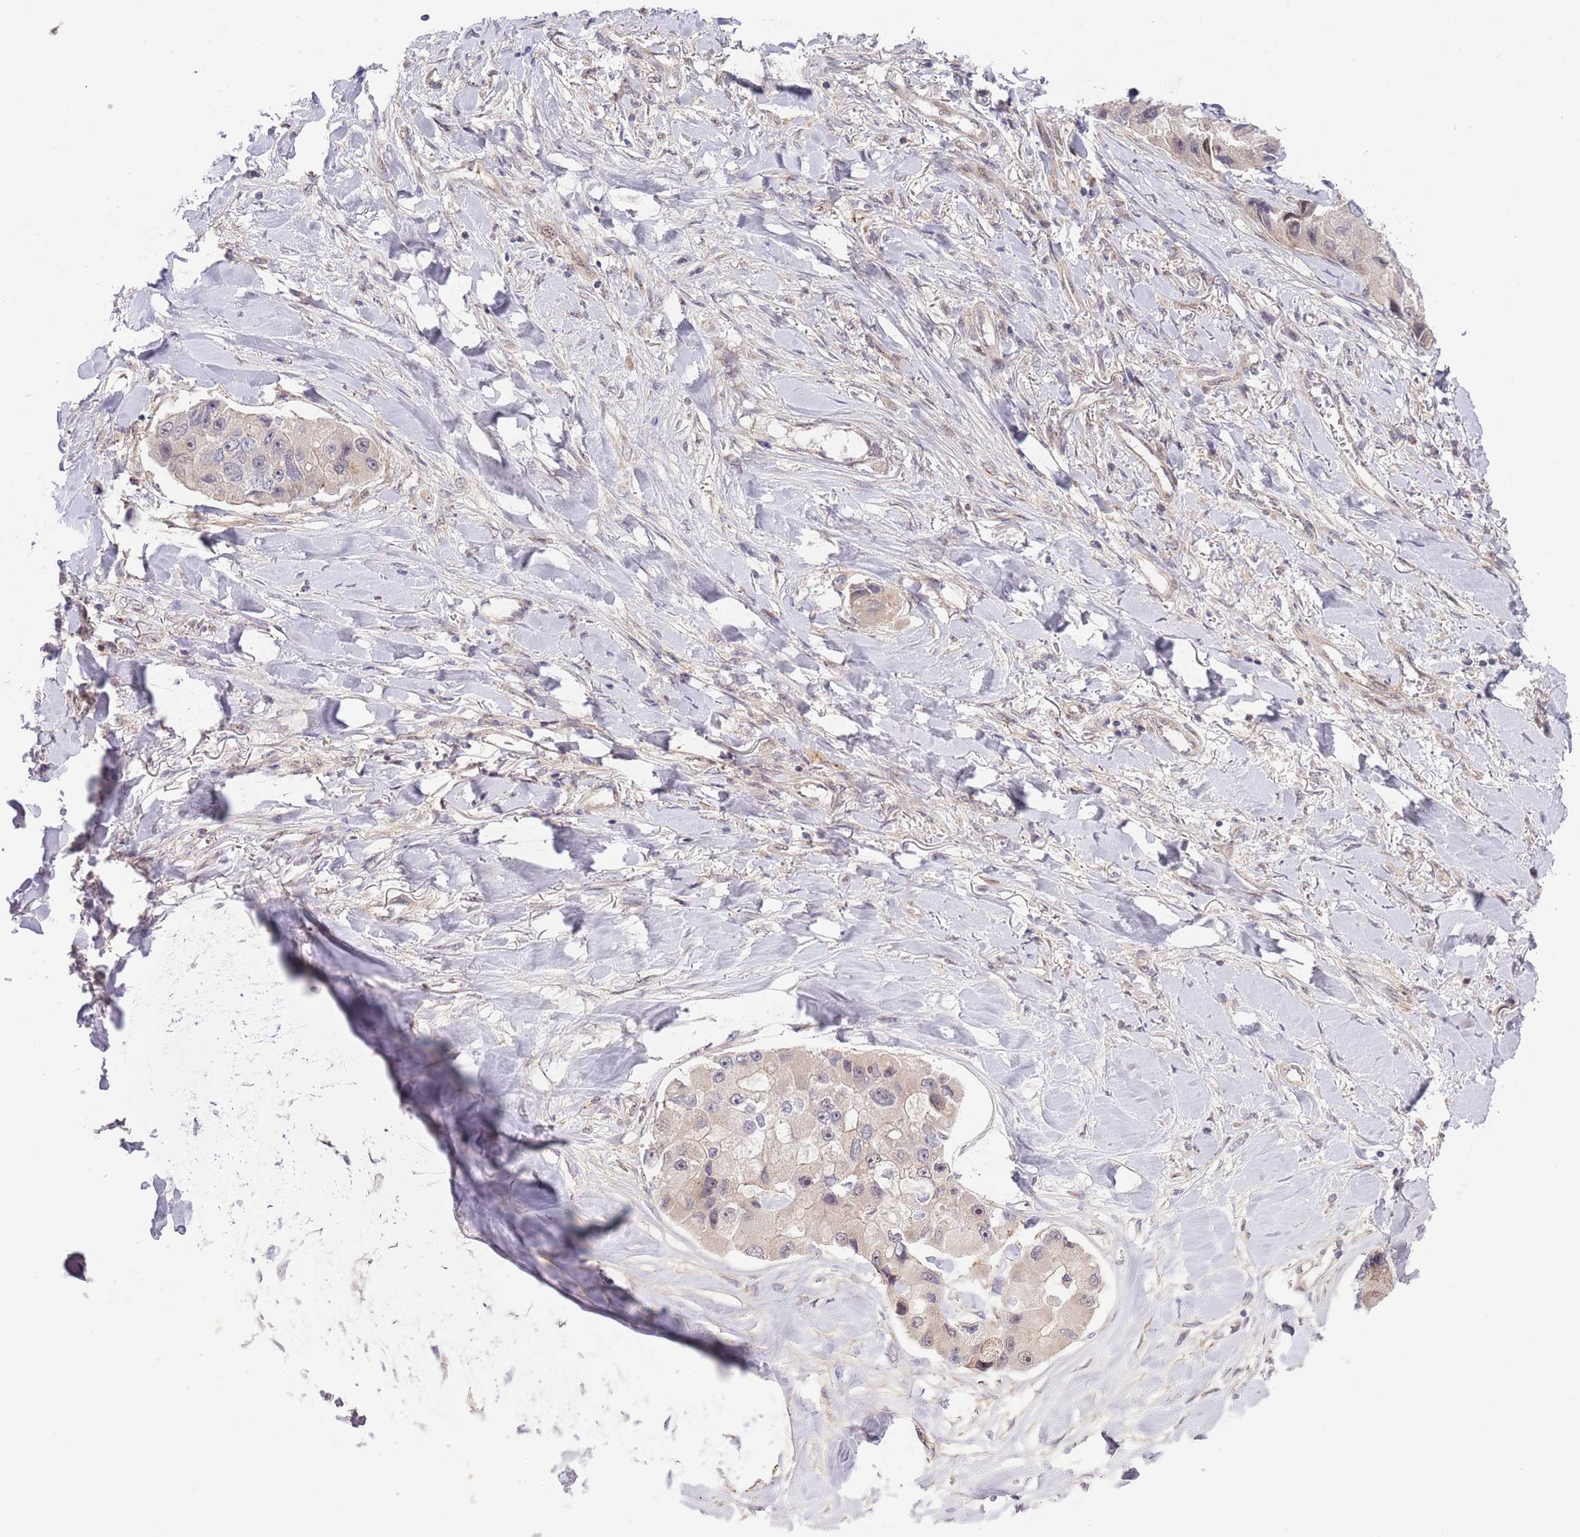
{"staining": {"intensity": "negative", "quantity": "none", "location": "none"}, "tissue": "lung cancer", "cell_type": "Tumor cells", "image_type": "cancer", "snomed": [{"axis": "morphology", "description": "Adenocarcinoma, NOS"}, {"axis": "topography", "description": "Lung"}], "caption": "The histopathology image reveals no staining of tumor cells in lung cancer (adenocarcinoma).", "gene": "PRR16", "patient": {"sex": "female", "age": 54}}